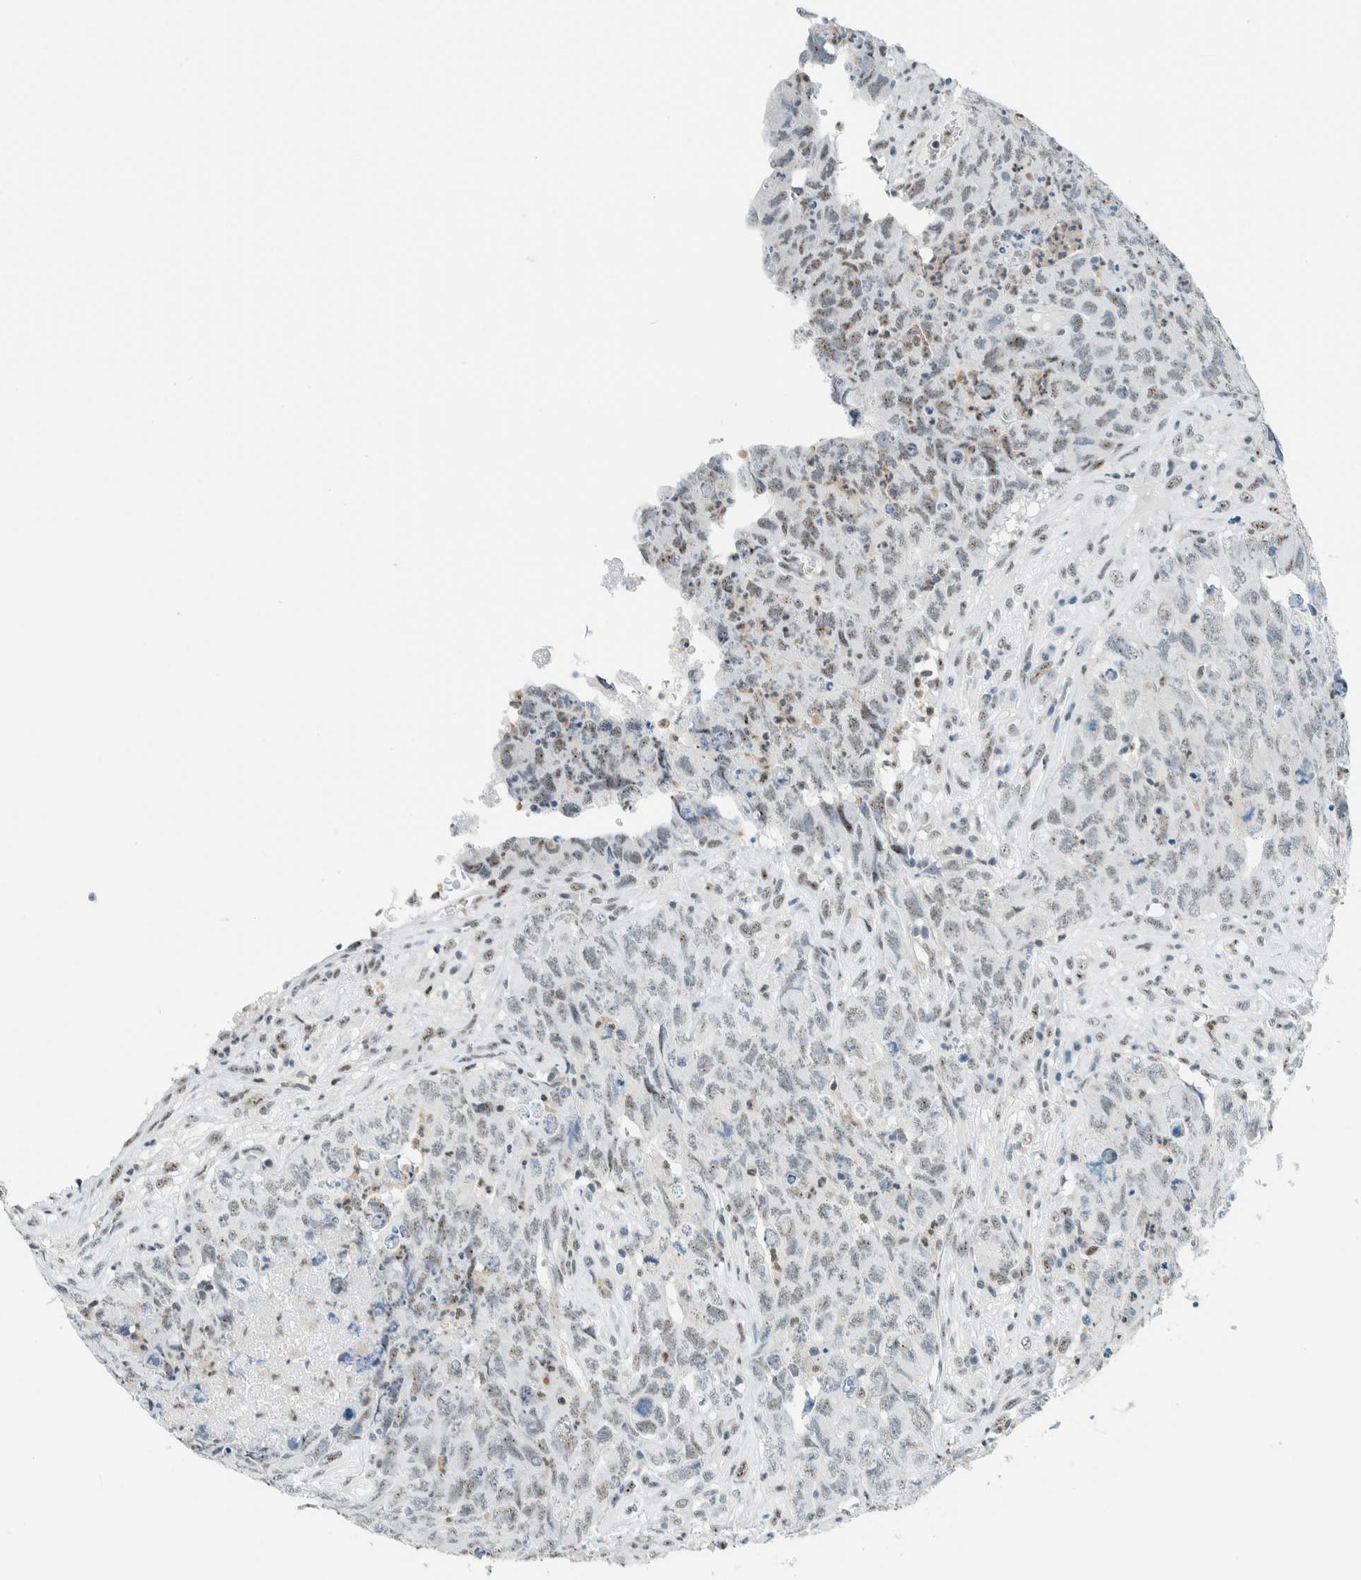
{"staining": {"intensity": "weak", "quantity": "<25%", "location": "nuclear"}, "tissue": "testis cancer", "cell_type": "Tumor cells", "image_type": "cancer", "snomed": [{"axis": "morphology", "description": "Carcinoma, Embryonal, NOS"}, {"axis": "topography", "description": "Testis"}], "caption": "There is no significant staining in tumor cells of testis cancer (embryonal carcinoma).", "gene": "CYSRT1", "patient": {"sex": "male", "age": 32}}